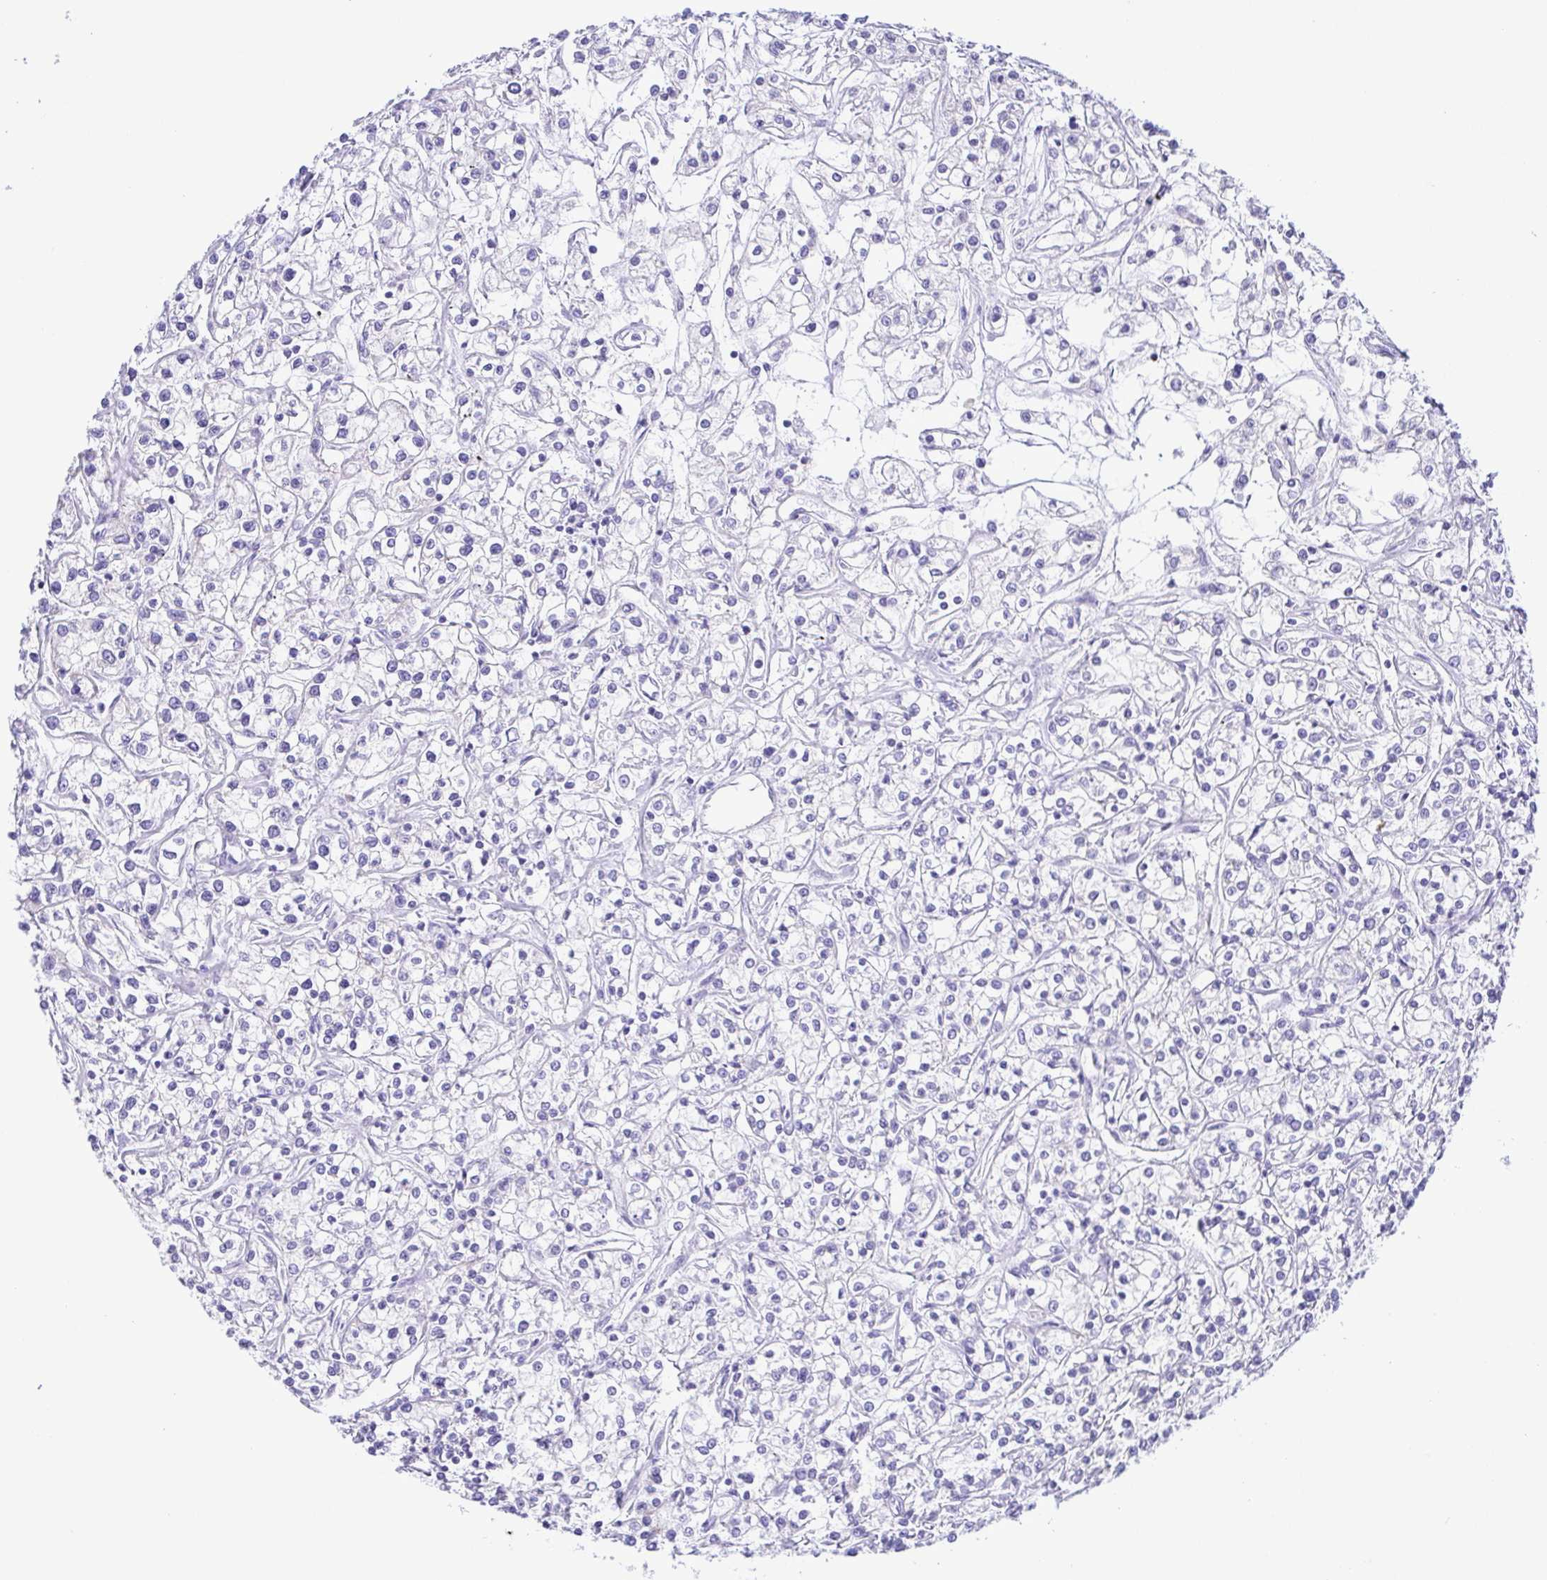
{"staining": {"intensity": "negative", "quantity": "none", "location": "none"}, "tissue": "renal cancer", "cell_type": "Tumor cells", "image_type": "cancer", "snomed": [{"axis": "morphology", "description": "Adenocarcinoma, NOS"}, {"axis": "topography", "description": "Kidney"}], "caption": "IHC photomicrograph of renal cancer stained for a protein (brown), which reveals no expression in tumor cells. (DAB (3,3'-diaminobenzidine) immunohistochemistry with hematoxylin counter stain).", "gene": "GPR182", "patient": {"sex": "female", "age": 59}}